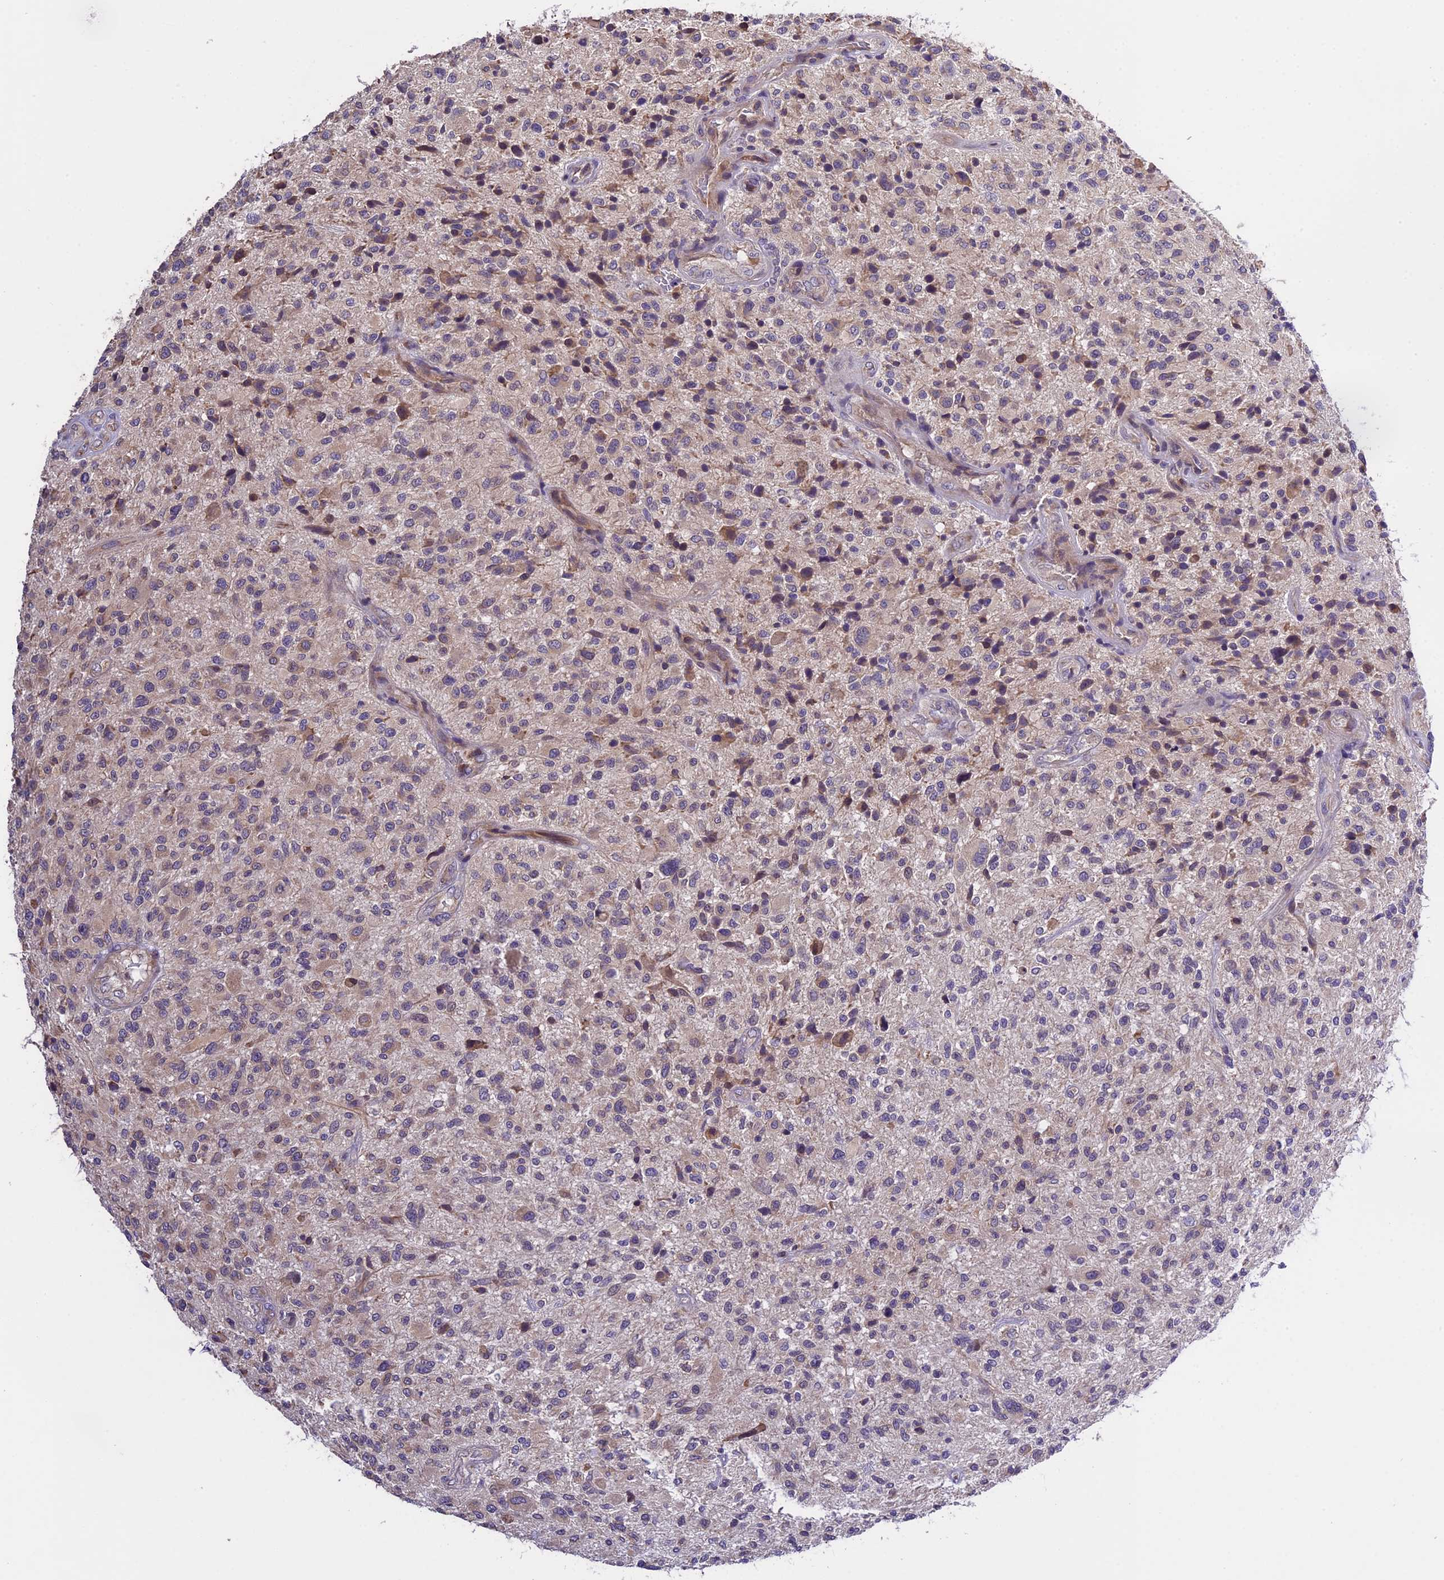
{"staining": {"intensity": "weak", "quantity": "<25%", "location": "cytoplasmic/membranous"}, "tissue": "glioma", "cell_type": "Tumor cells", "image_type": "cancer", "snomed": [{"axis": "morphology", "description": "Glioma, malignant, High grade"}, {"axis": "topography", "description": "Brain"}], "caption": "High magnification brightfield microscopy of malignant glioma (high-grade) stained with DAB (brown) and counterstained with hematoxylin (blue): tumor cells show no significant staining.", "gene": "ABCC10", "patient": {"sex": "male", "age": 47}}